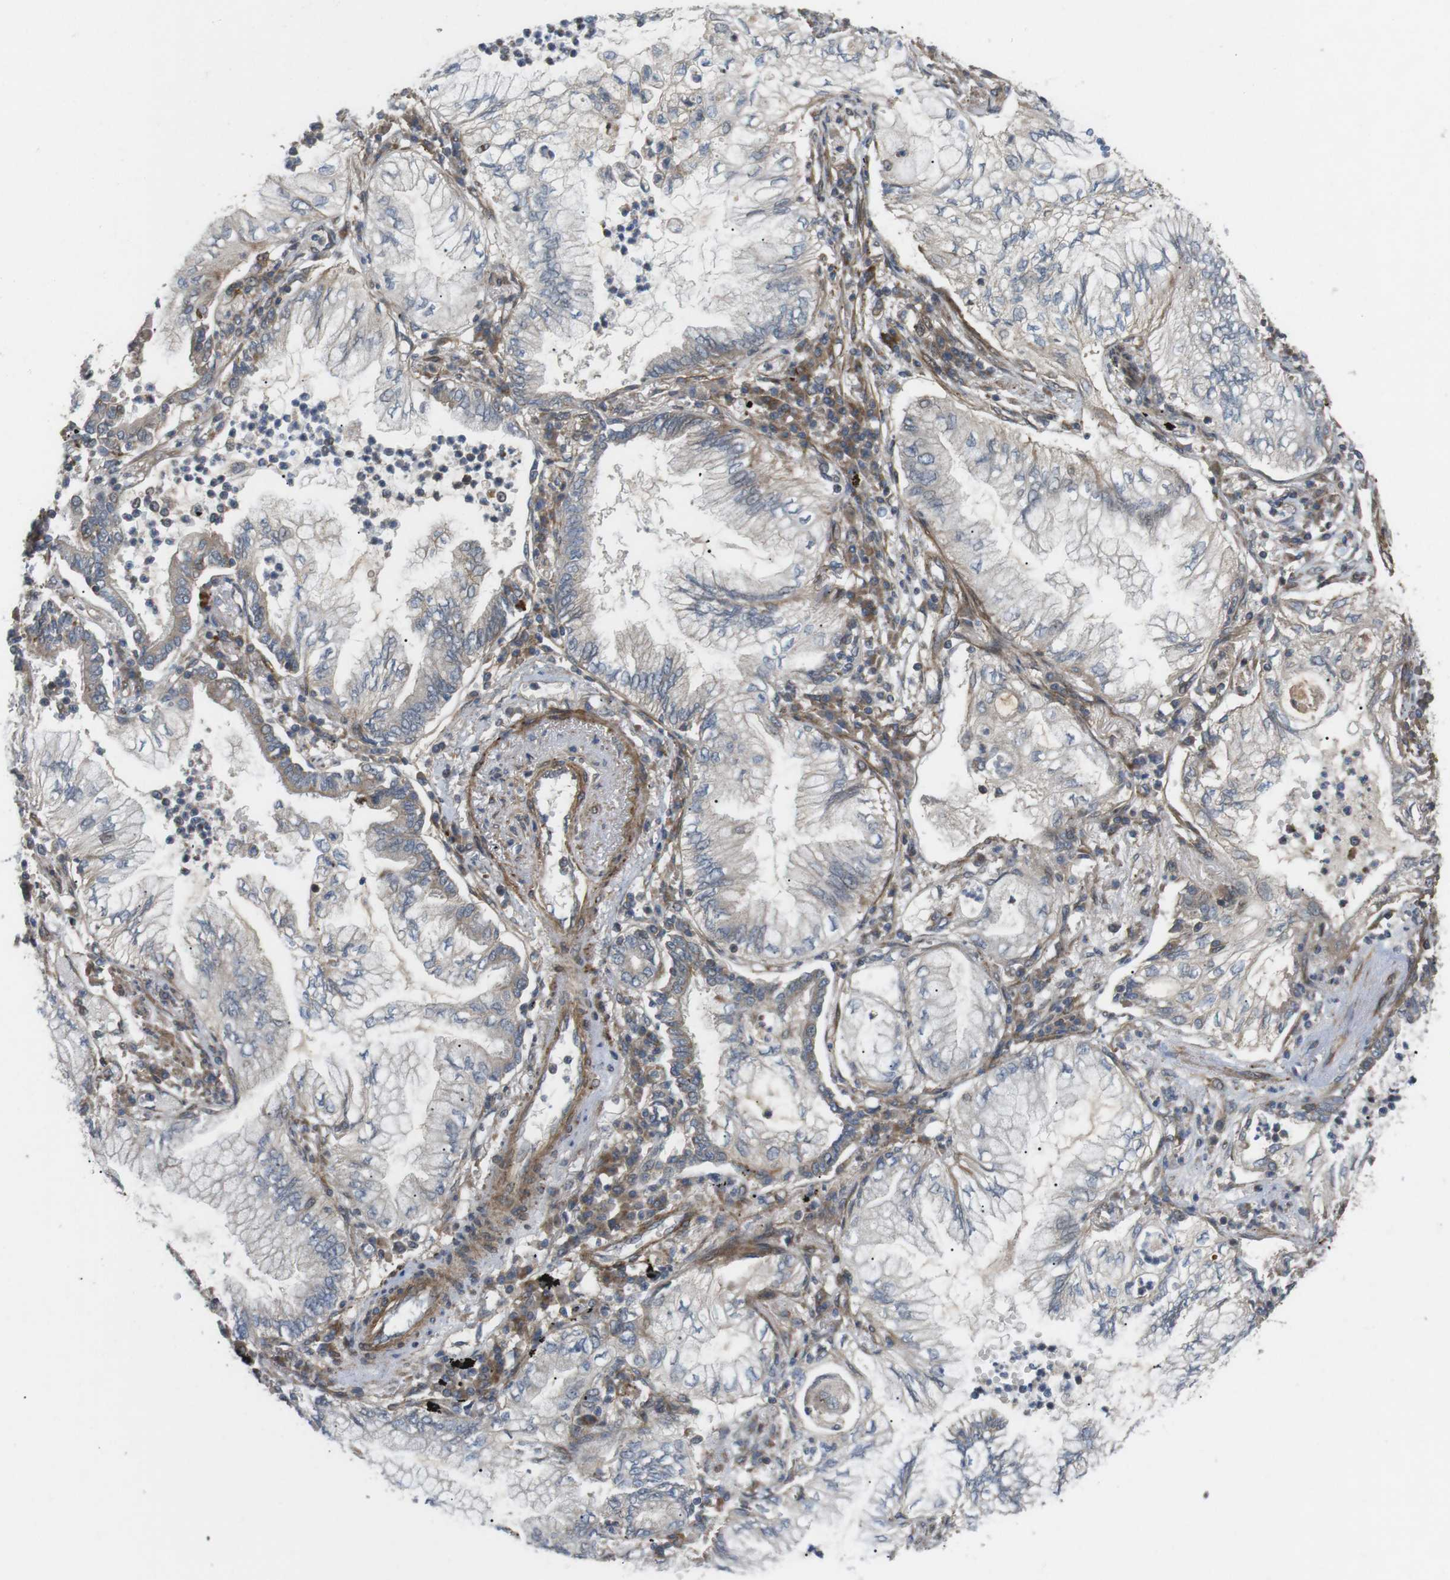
{"staining": {"intensity": "negative", "quantity": "none", "location": "none"}, "tissue": "lung cancer", "cell_type": "Tumor cells", "image_type": "cancer", "snomed": [{"axis": "morphology", "description": "Normal tissue, NOS"}, {"axis": "morphology", "description": "Adenocarcinoma, NOS"}, {"axis": "topography", "description": "Bronchus"}, {"axis": "topography", "description": "Lung"}], "caption": "Immunohistochemistry of adenocarcinoma (lung) shows no staining in tumor cells.", "gene": "KANK2", "patient": {"sex": "female", "age": 70}}